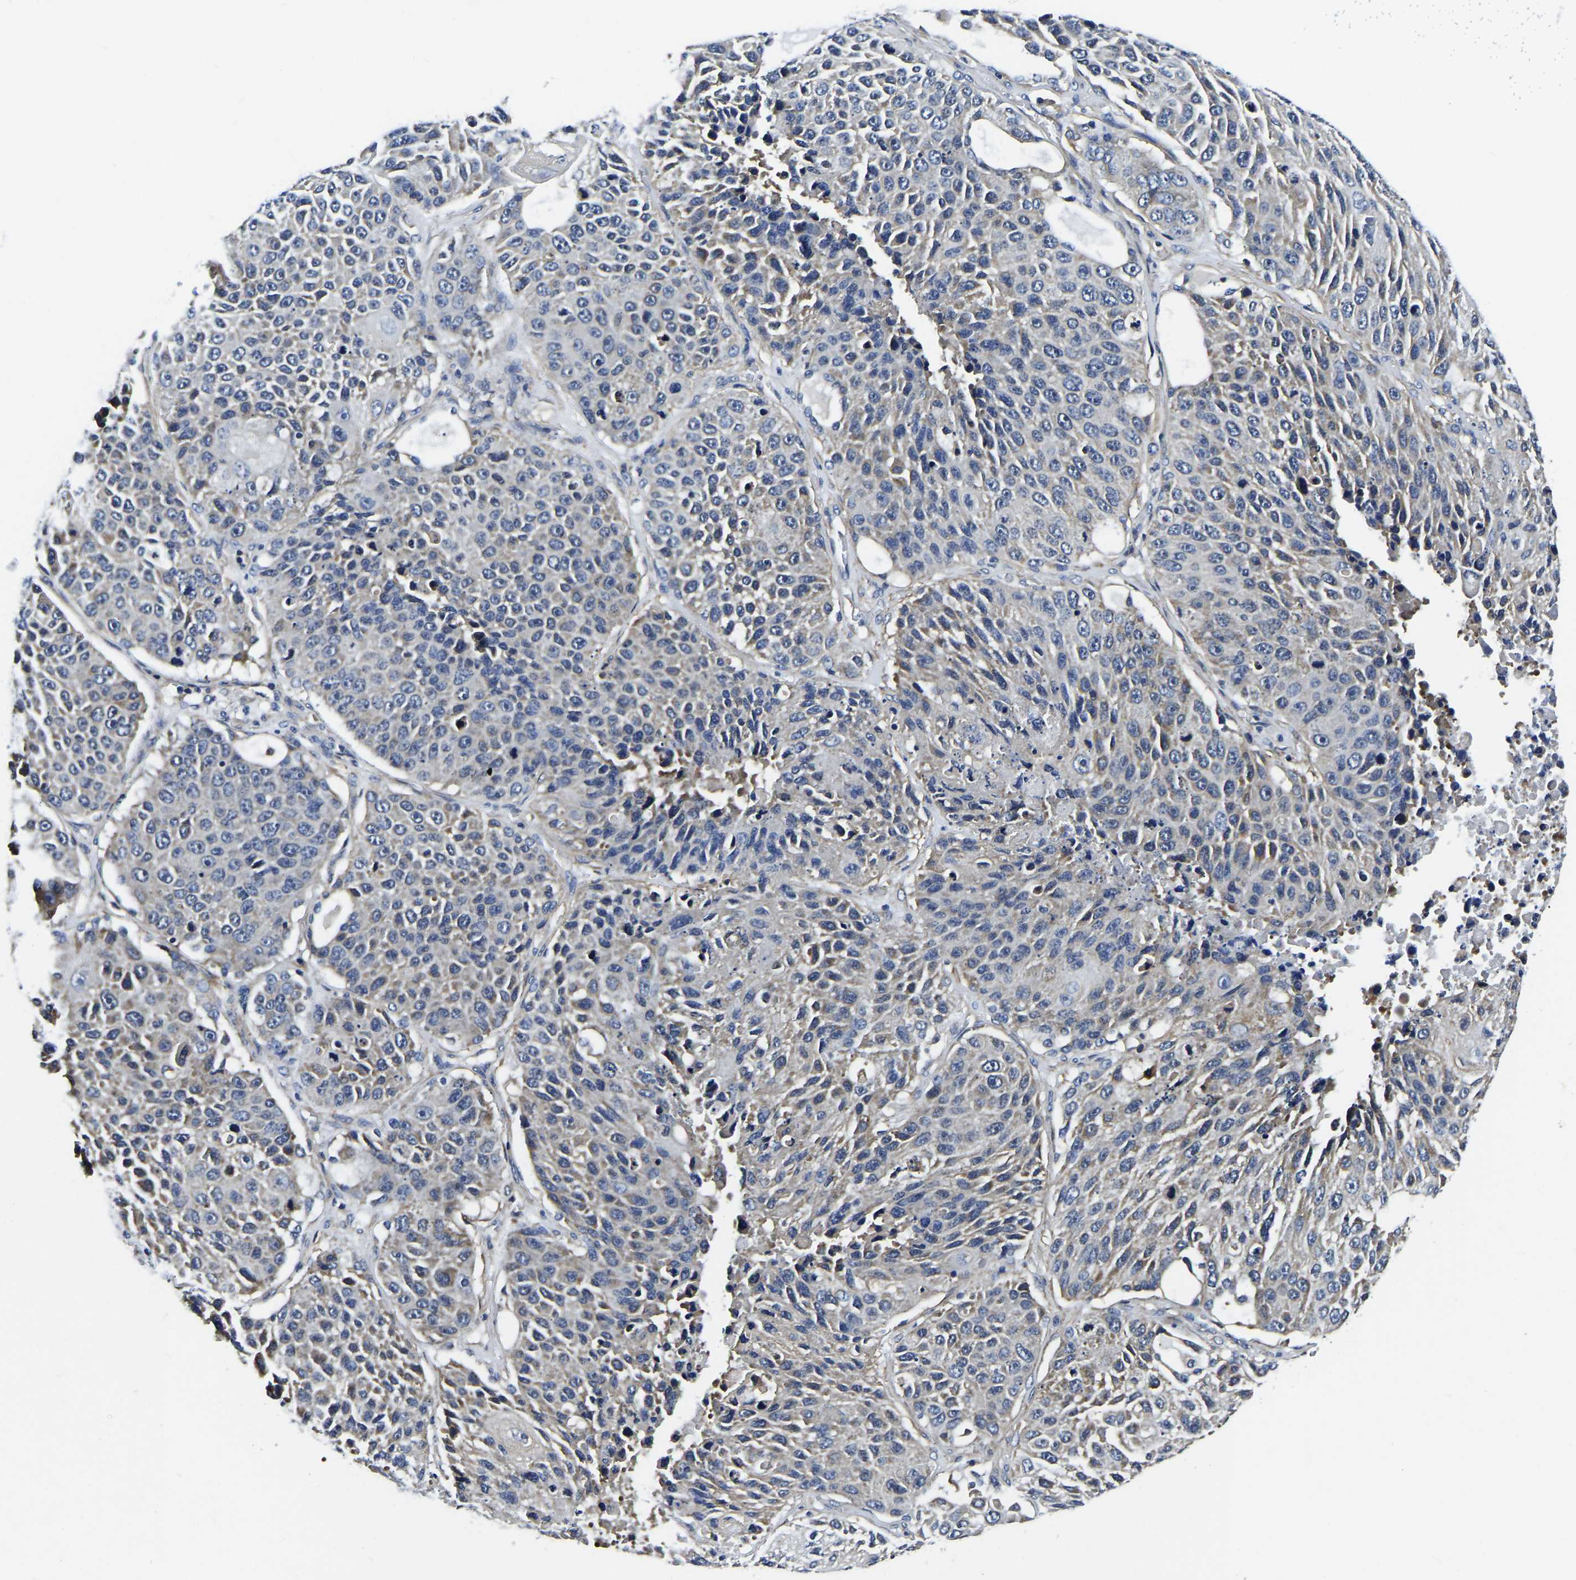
{"staining": {"intensity": "weak", "quantity": "<25%", "location": "cytoplasmic/membranous"}, "tissue": "lung cancer", "cell_type": "Tumor cells", "image_type": "cancer", "snomed": [{"axis": "morphology", "description": "Squamous cell carcinoma, NOS"}, {"axis": "topography", "description": "Lung"}], "caption": "Histopathology image shows no protein expression in tumor cells of lung squamous cell carcinoma tissue.", "gene": "KCTD17", "patient": {"sex": "male", "age": 61}}